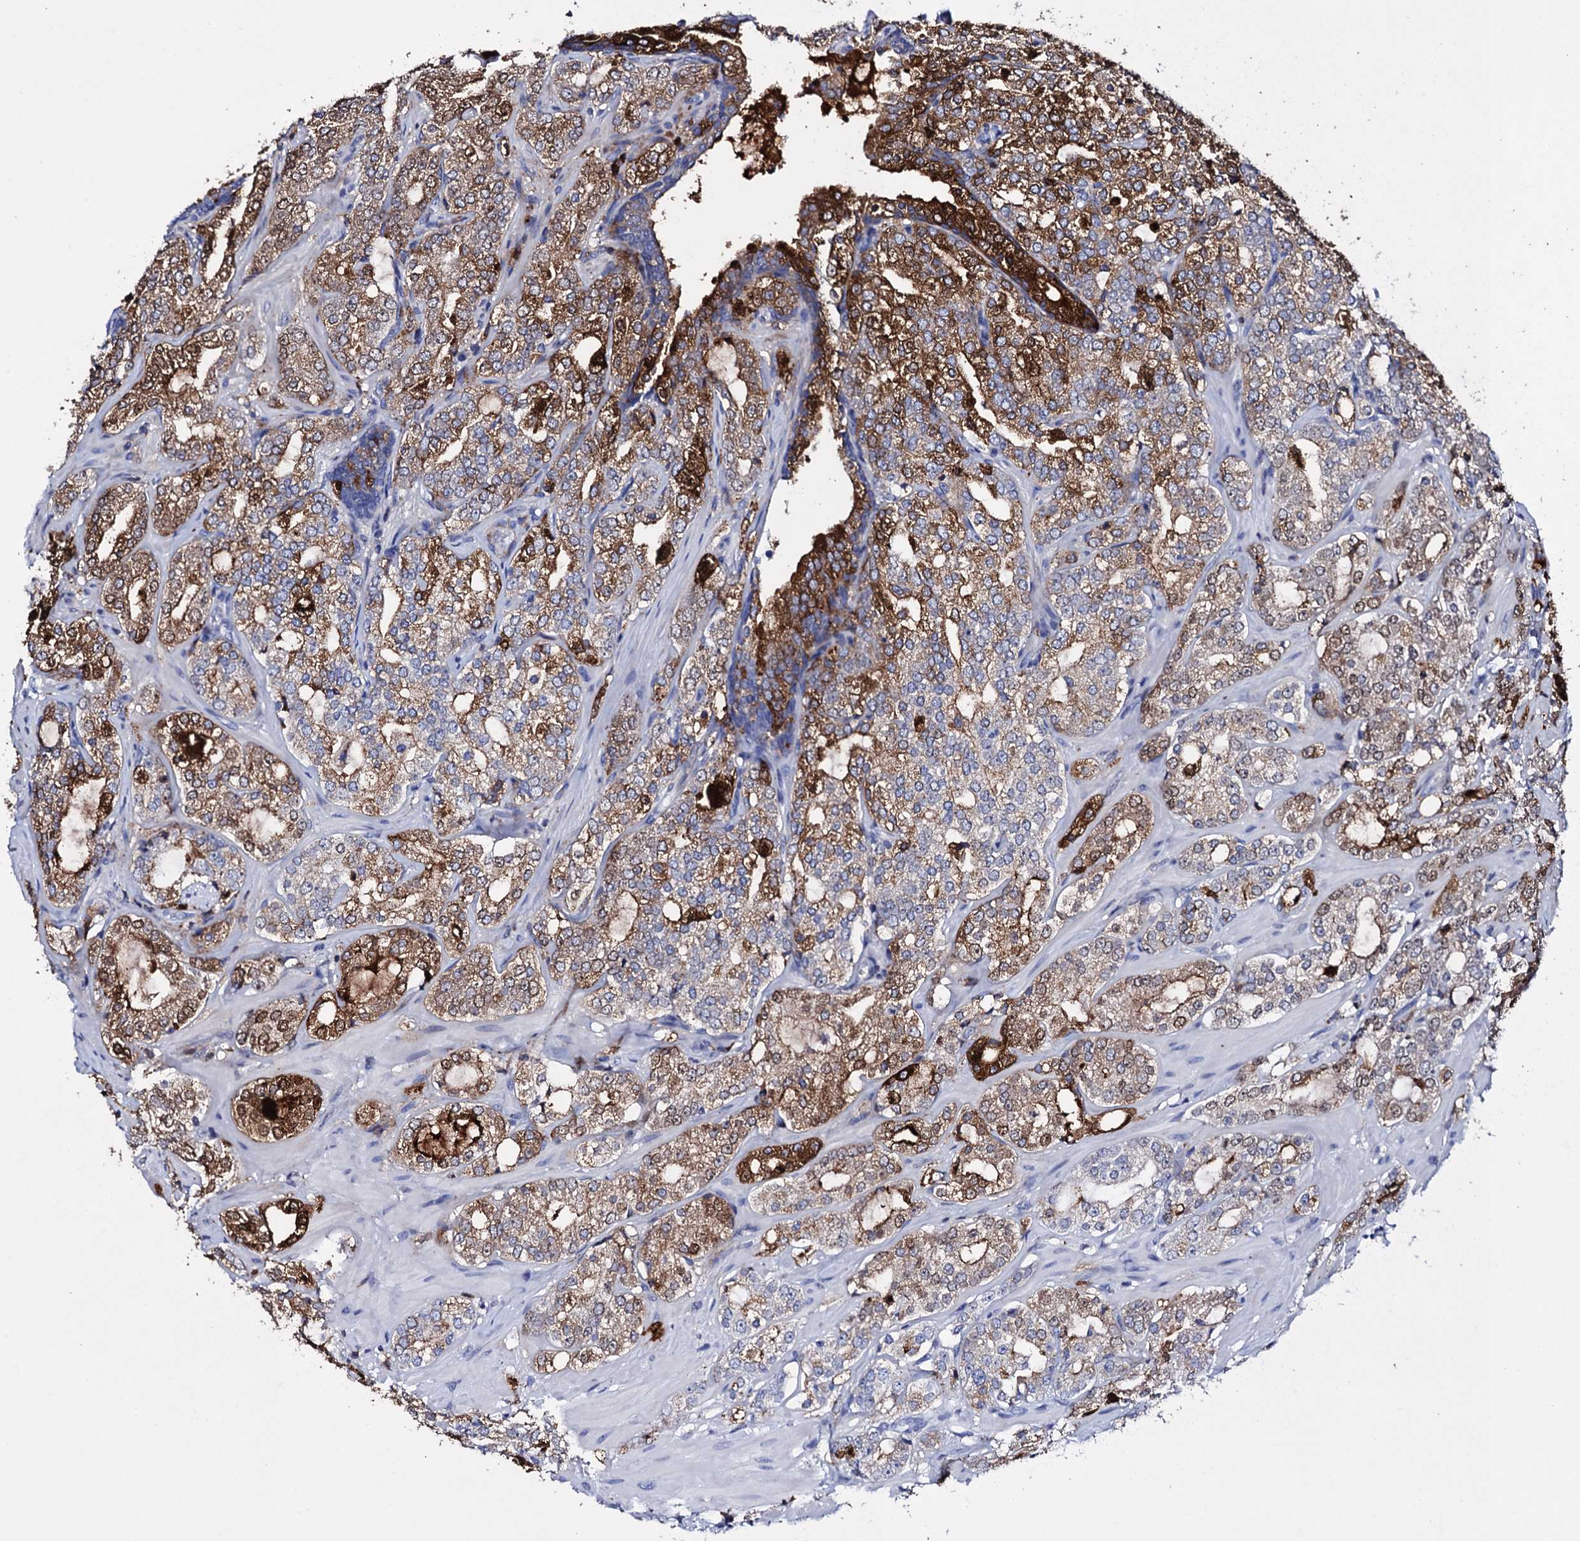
{"staining": {"intensity": "strong", "quantity": "25%-75%", "location": "cytoplasmic/membranous"}, "tissue": "prostate cancer", "cell_type": "Tumor cells", "image_type": "cancer", "snomed": [{"axis": "morphology", "description": "Adenocarcinoma, High grade"}, {"axis": "topography", "description": "Prostate"}], "caption": "The histopathology image exhibits immunohistochemical staining of prostate cancer (high-grade adenocarcinoma). There is strong cytoplasmic/membranous positivity is present in about 25%-75% of tumor cells. The protein of interest is shown in brown color, while the nuclei are stained blue.", "gene": "ITPRID2", "patient": {"sex": "male", "age": 64}}